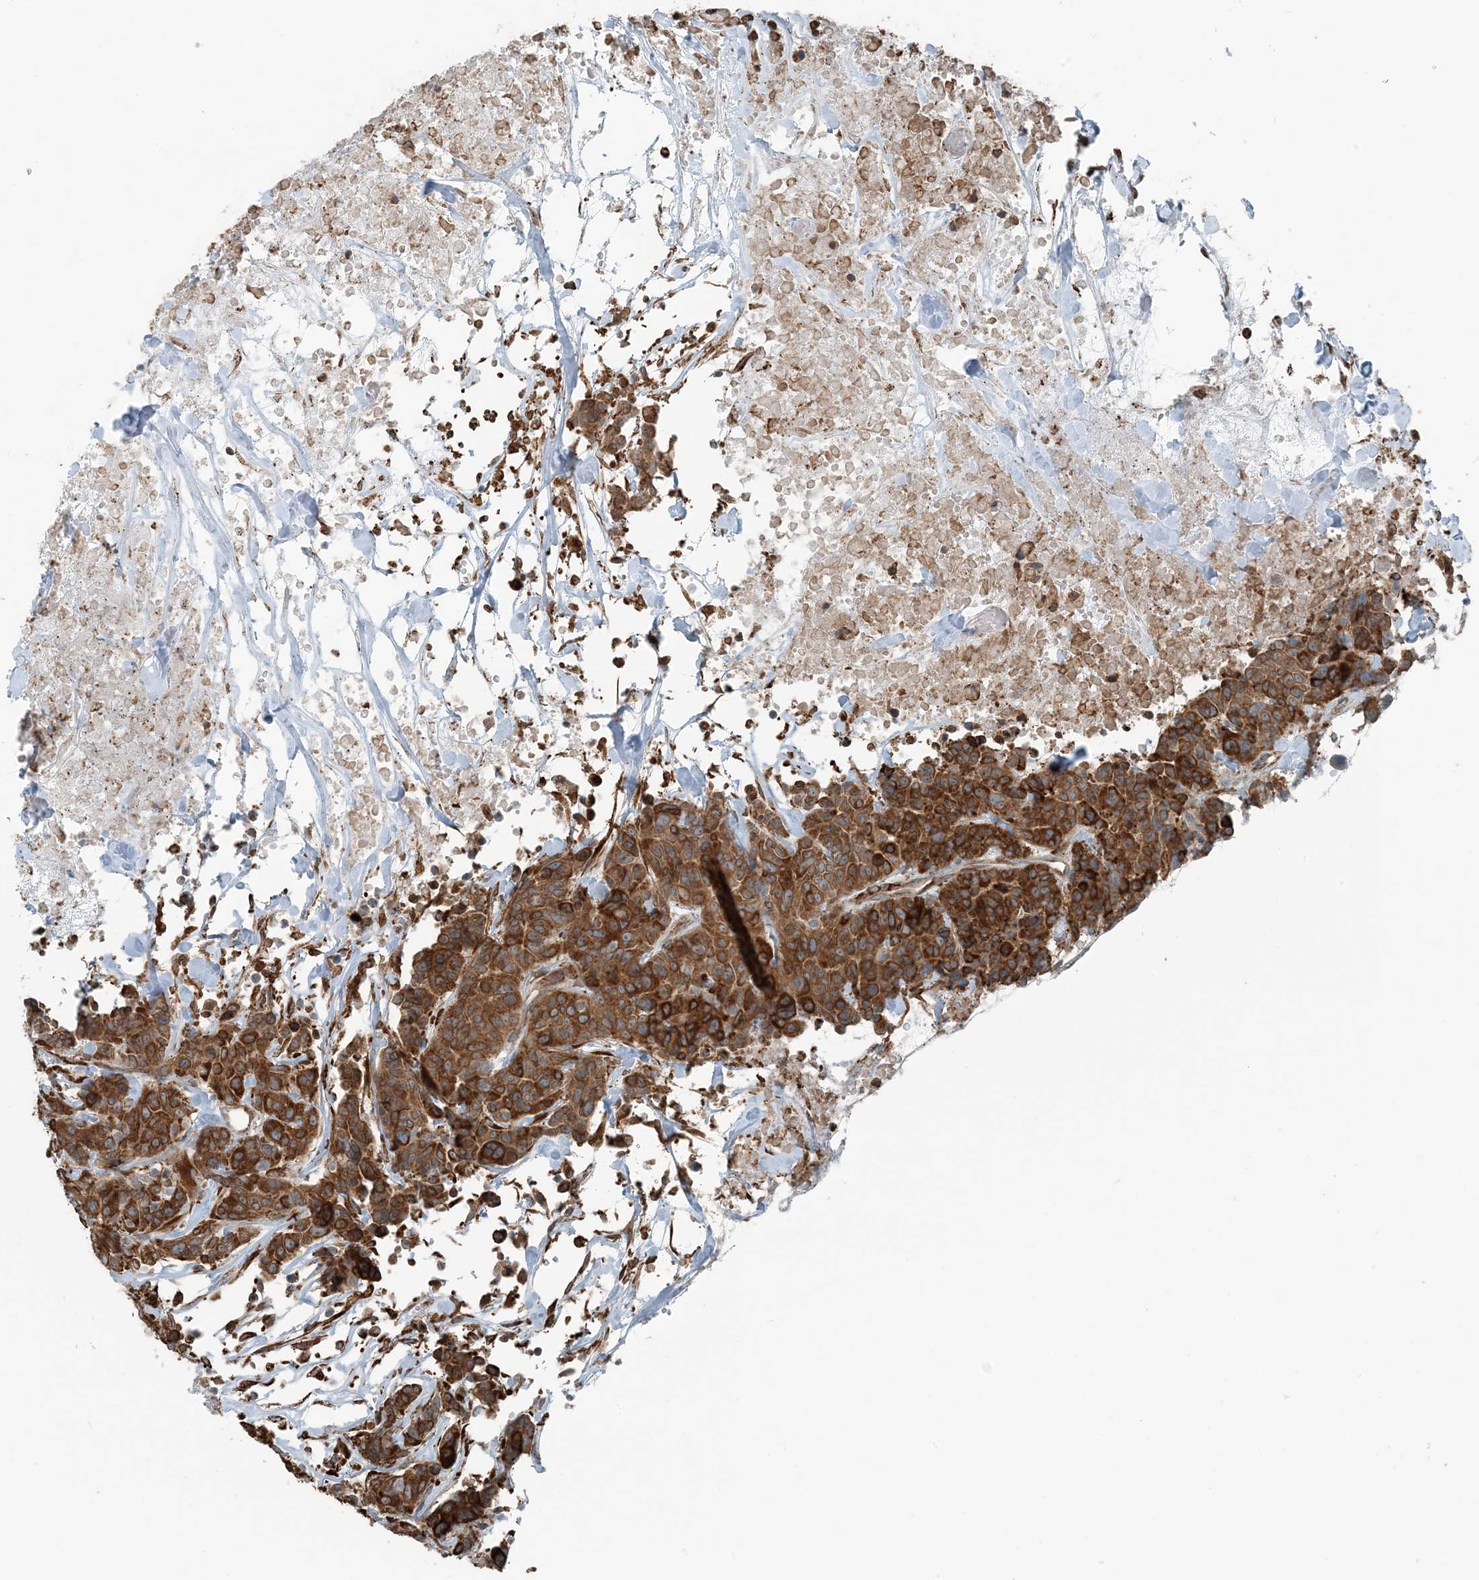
{"staining": {"intensity": "strong", "quantity": ">75%", "location": "cytoplasmic/membranous"}, "tissue": "breast cancer", "cell_type": "Tumor cells", "image_type": "cancer", "snomed": [{"axis": "morphology", "description": "Duct carcinoma"}, {"axis": "topography", "description": "Breast"}], "caption": "A brown stain highlights strong cytoplasmic/membranous staining of a protein in human intraductal carcinoma (breast) tumor cells.", "gene": "CERKL", "patient": {"sex": "female", "age": 37}}